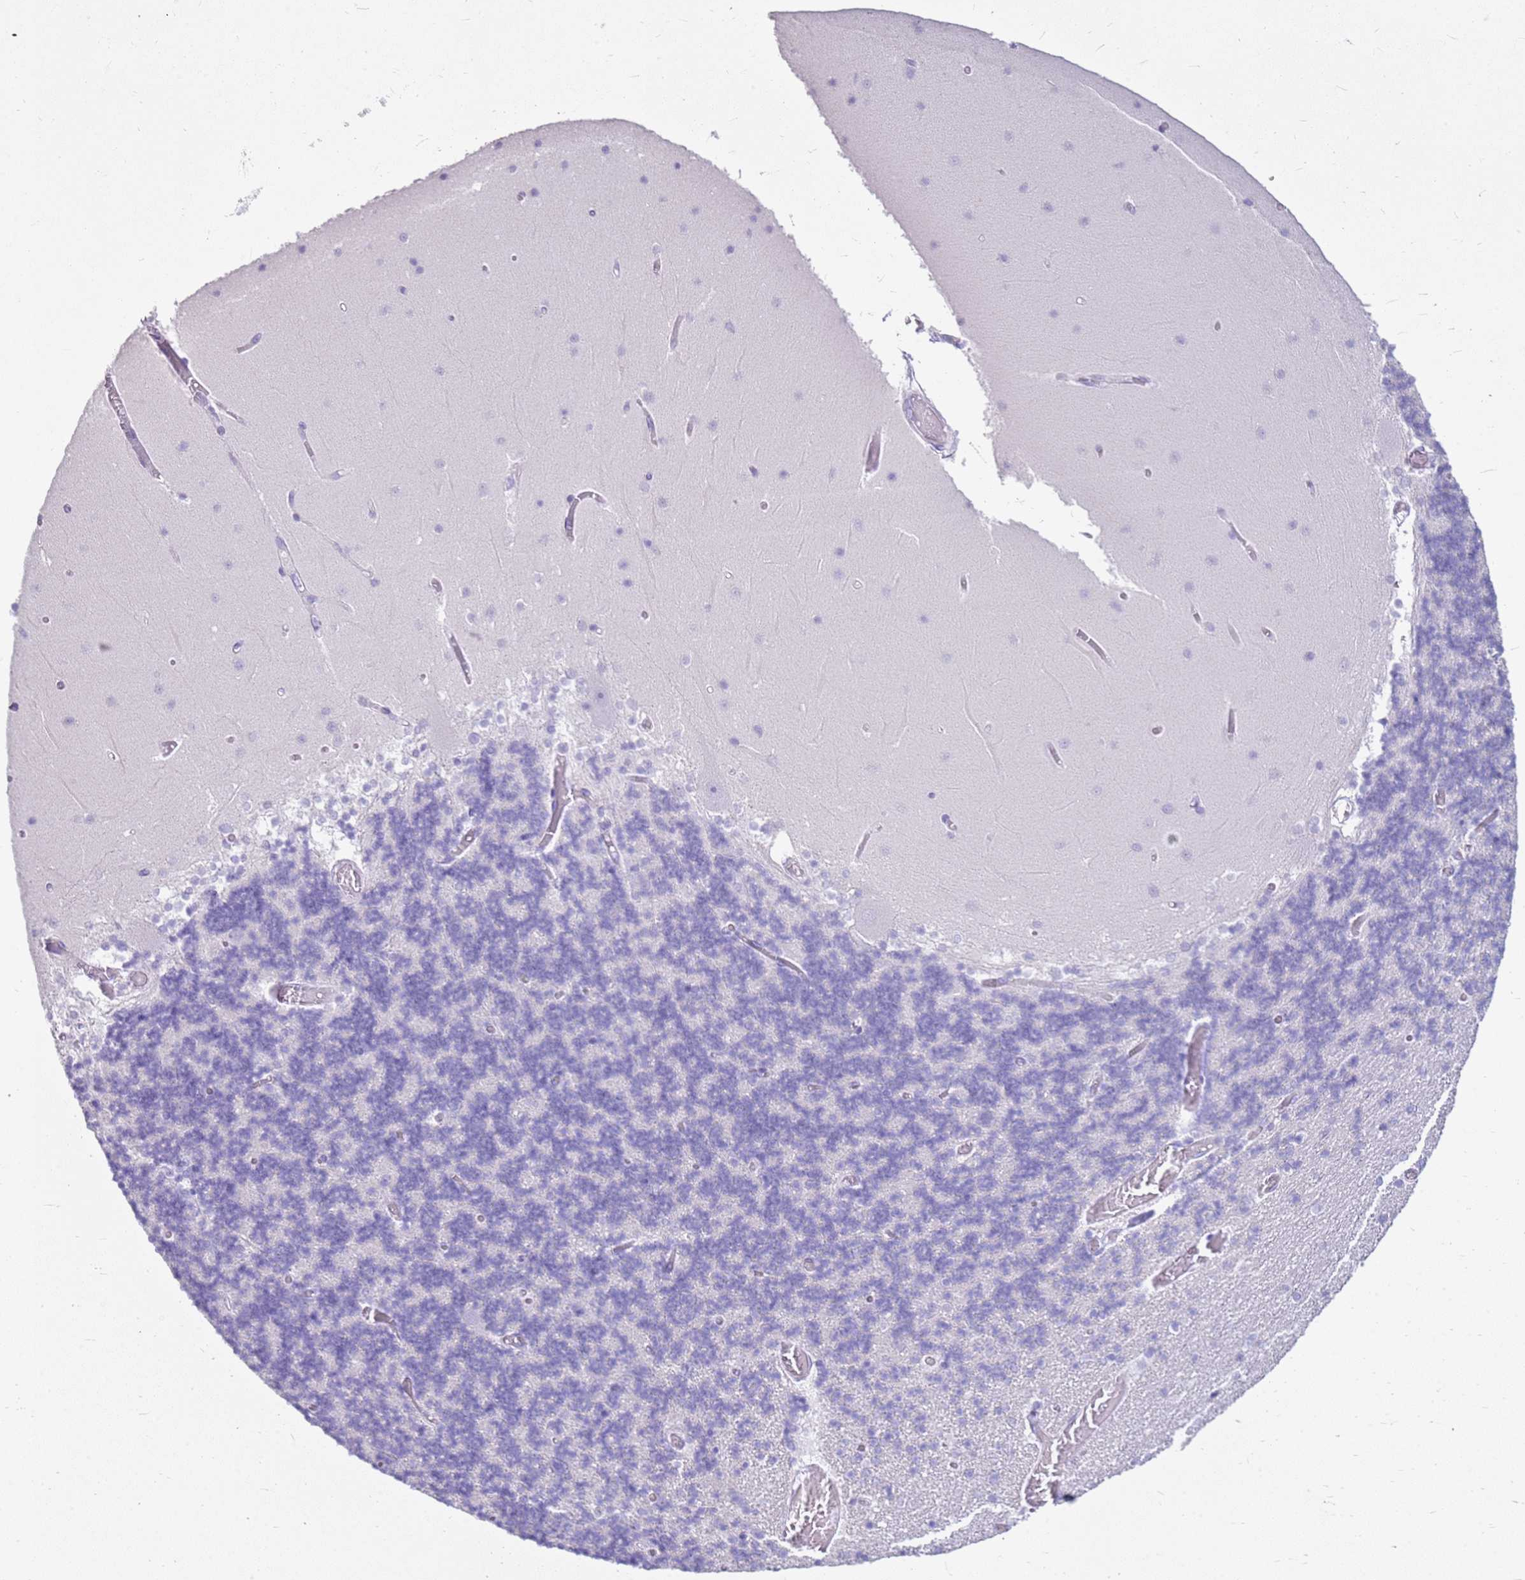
{"staining": {"intensity": "negative", "quantity": "none", "location": "none"}, "tissue": "cerebellum", "cell_type": "Cells in granular layer", "image_type": "normal", "snomed": [{"axis": "morphology", "description": "Normal tissue, NOS"}, {"axis": "topography", "description": "Cerebellum"}], "caption": "Image shows no significant protein expression in cells in granular layer of unremarkable cerebellum.", "gene": "CSTA", "patient": {"sex": "female", "age": 28}}